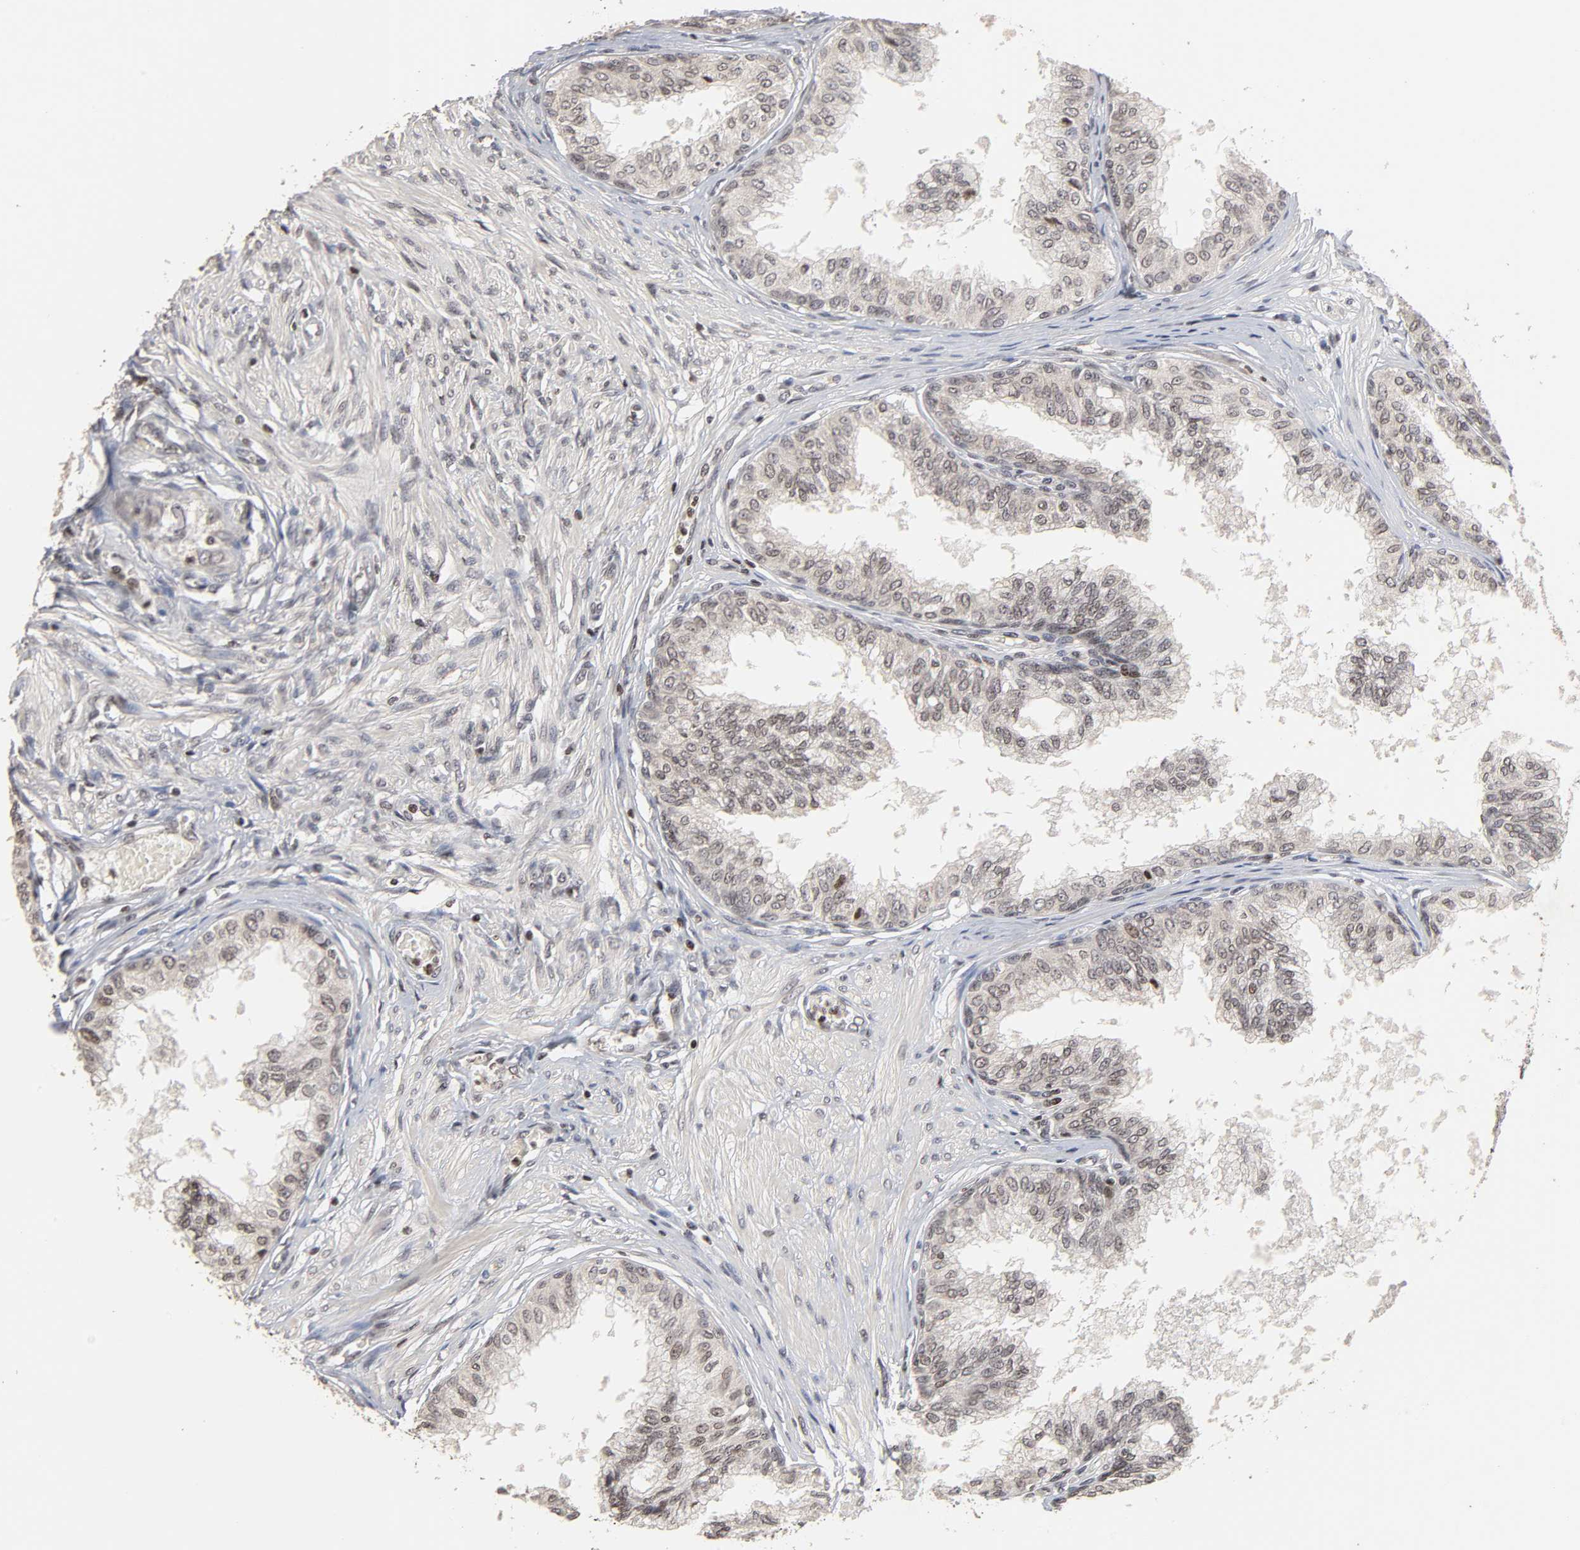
{"staining": {"intensity": "weak", "quantity": "25%-75%", "location": "cytoplasmic/membranous,nuclear"}, "tissue": "prostate", "cell_type": "Glandular cells", "image_type": "normal", "snomed": [{"axis": "morphology", "description": "Normal tissue, NOS"}, {"axis": "topography", "description": "Prostate"}, {"axis": "topography", "description": "Seminal veicle"}], "caption": "Approximately 25%-75% of glandular cells in normal prostate display weak cytoplasmic/membranous,nuclear protein expression as visualized by brown immunohistochemical staining.", "gene": "ZNF473", "patient": {"sex": "male", "age": 60}}